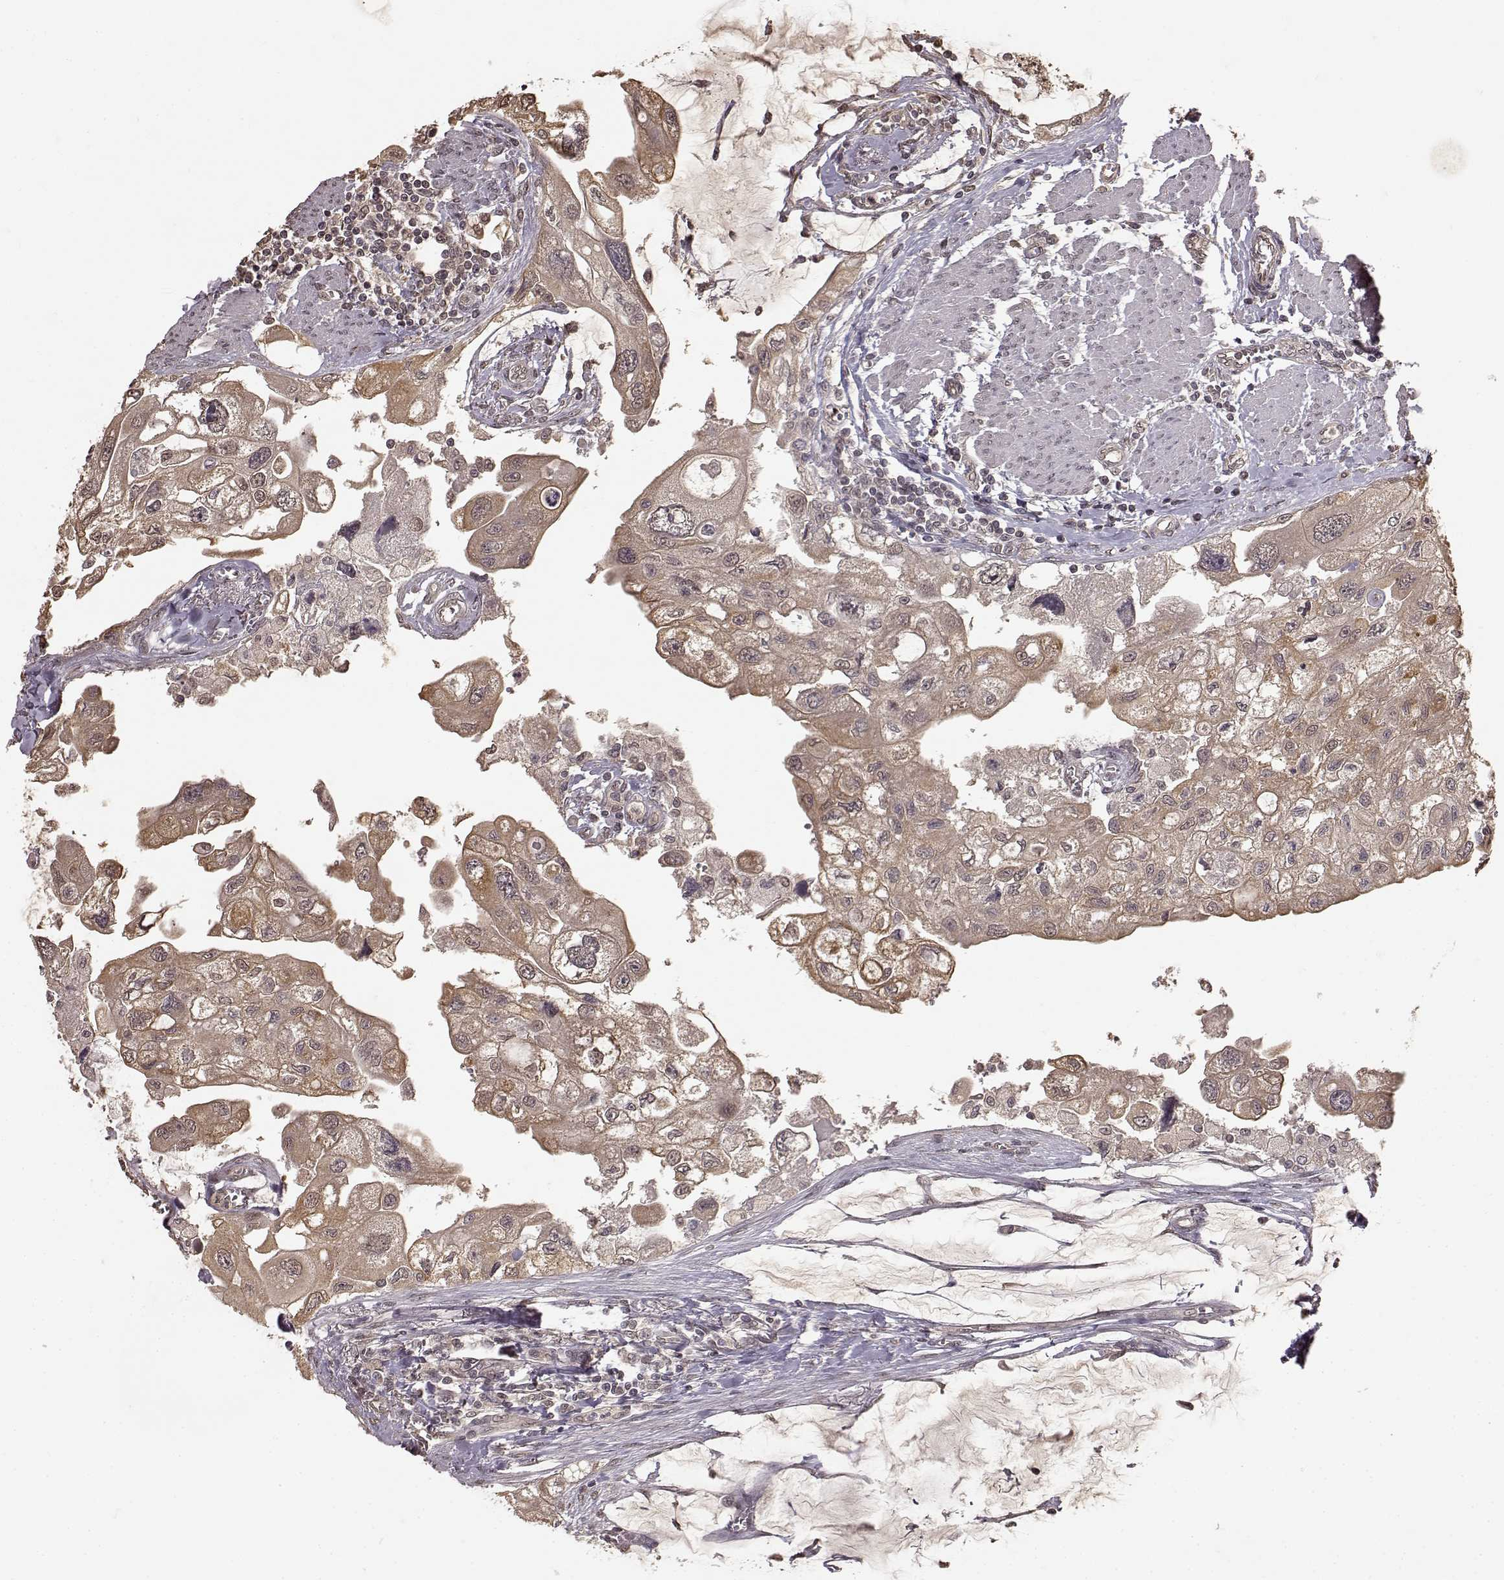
{"staining": {"intensity": "weak", "quantity": ">75%", "location": "cytoplasmic/membranous"}, "tissue": "urothelial cancer", "cell_type": "Tumor cells", "image_type": "cancer", "snomed": [{"axis": "morphology", "description": "Urothelial carcinoma, High grade"}, {"axis": "topography", "description": "Urinary bladder"}], "caption": "Immunohistochemistry of urothelial carcinoma (high-grade) exhibits low levels of weak cytoplasmic/membranous staining in approximately >75% of tumor cells.", "gene": "NTRK2", "patient": {"sex": "male", "age": 59}}